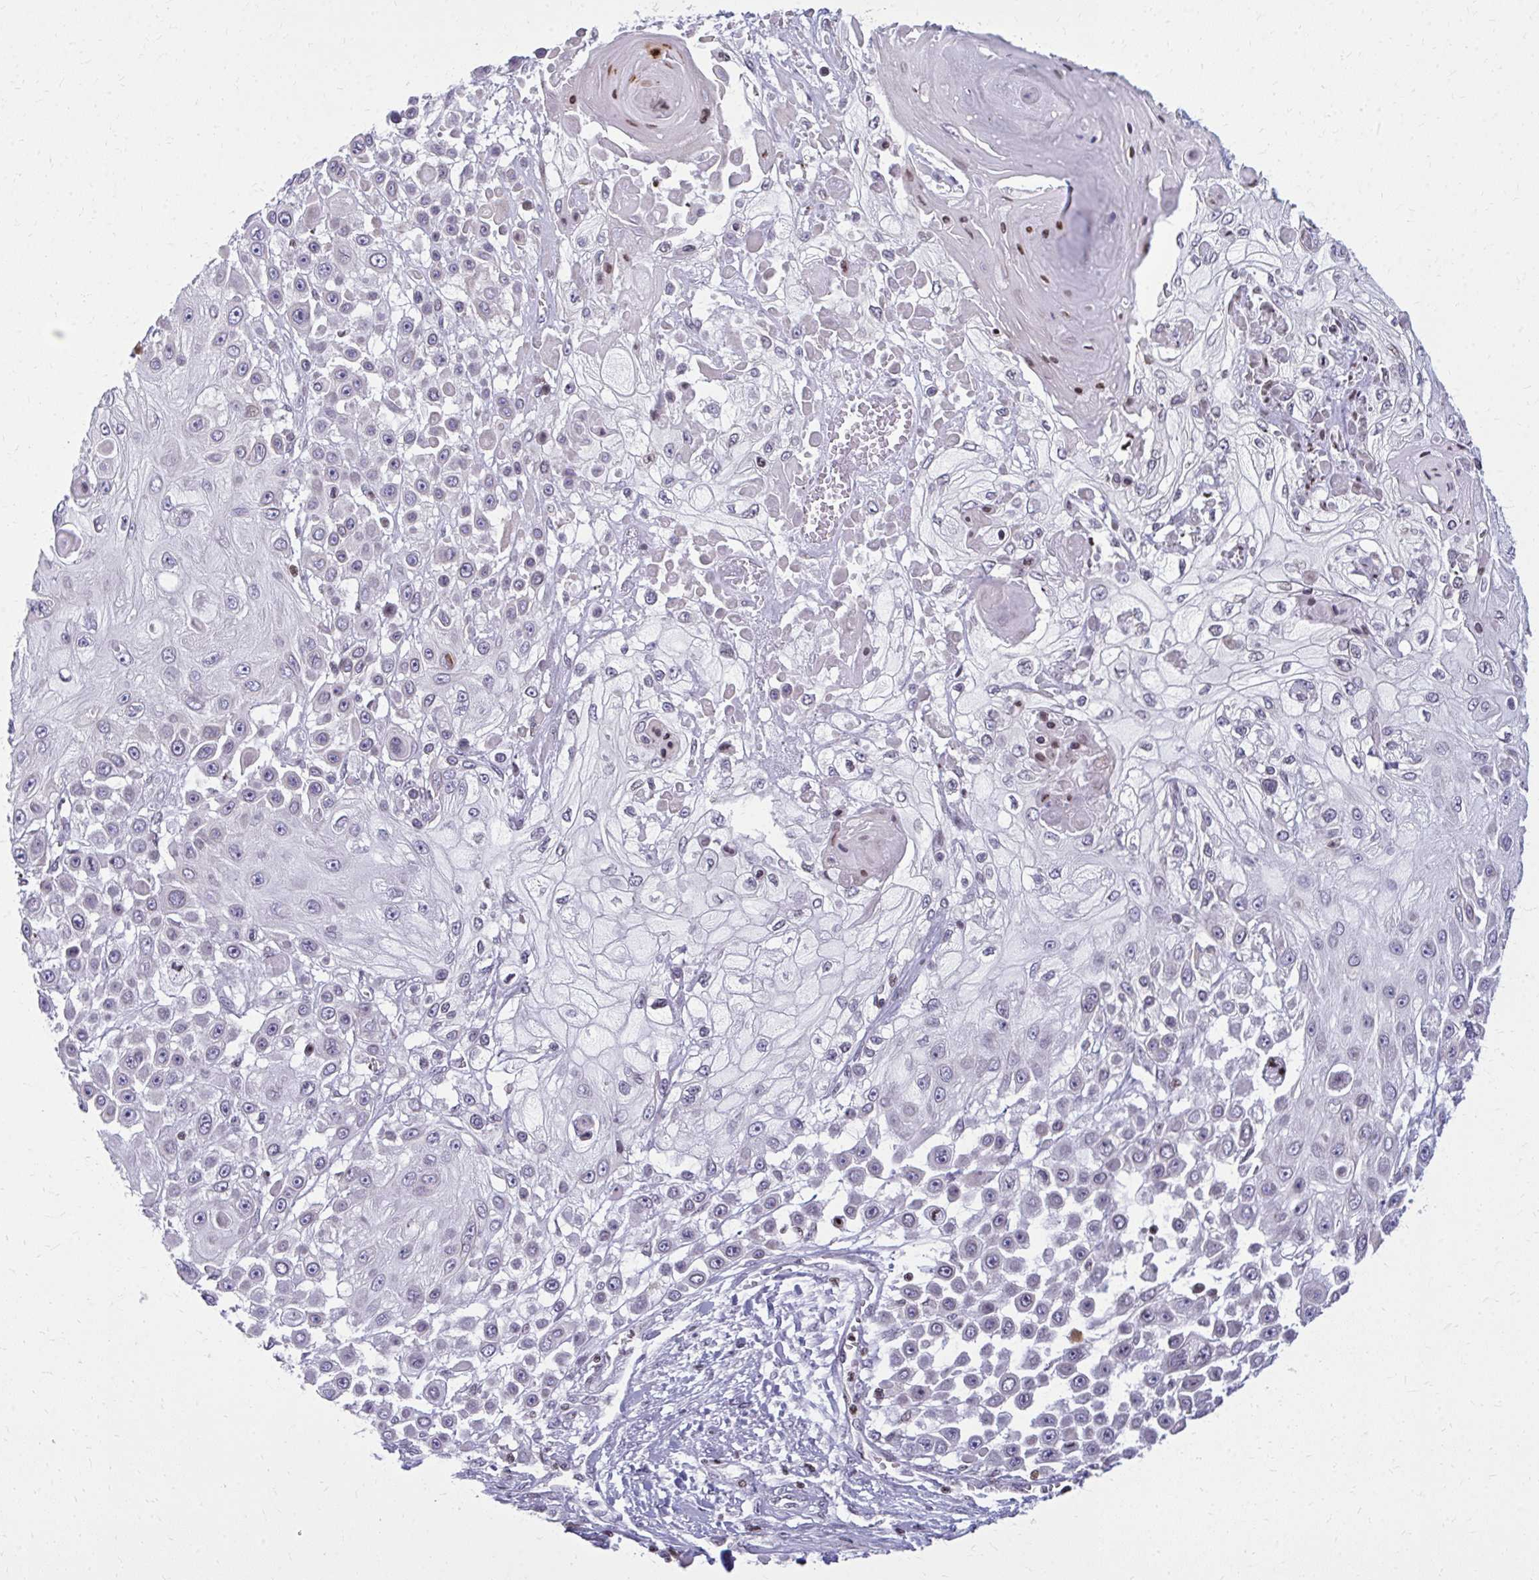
{"staining": {"intensity": "negative", "quantity": "none", "location": "none"}, "tissue": "skin cancer", "cell_type": "Tumor cells", "image_type": "cancer", "snomed": [{"axis": "morphology", "description": "Squamous cell carcinoma, NOS"}, {"axis": "topography", "description": "Skin"}], "caption": "Immunohistochemical staining of squamous cell carcinoma (skin) reveals no significant expression in tumor cells.", "gene": "AP5M1", "patient": {"sex": "male", "age": 67}}